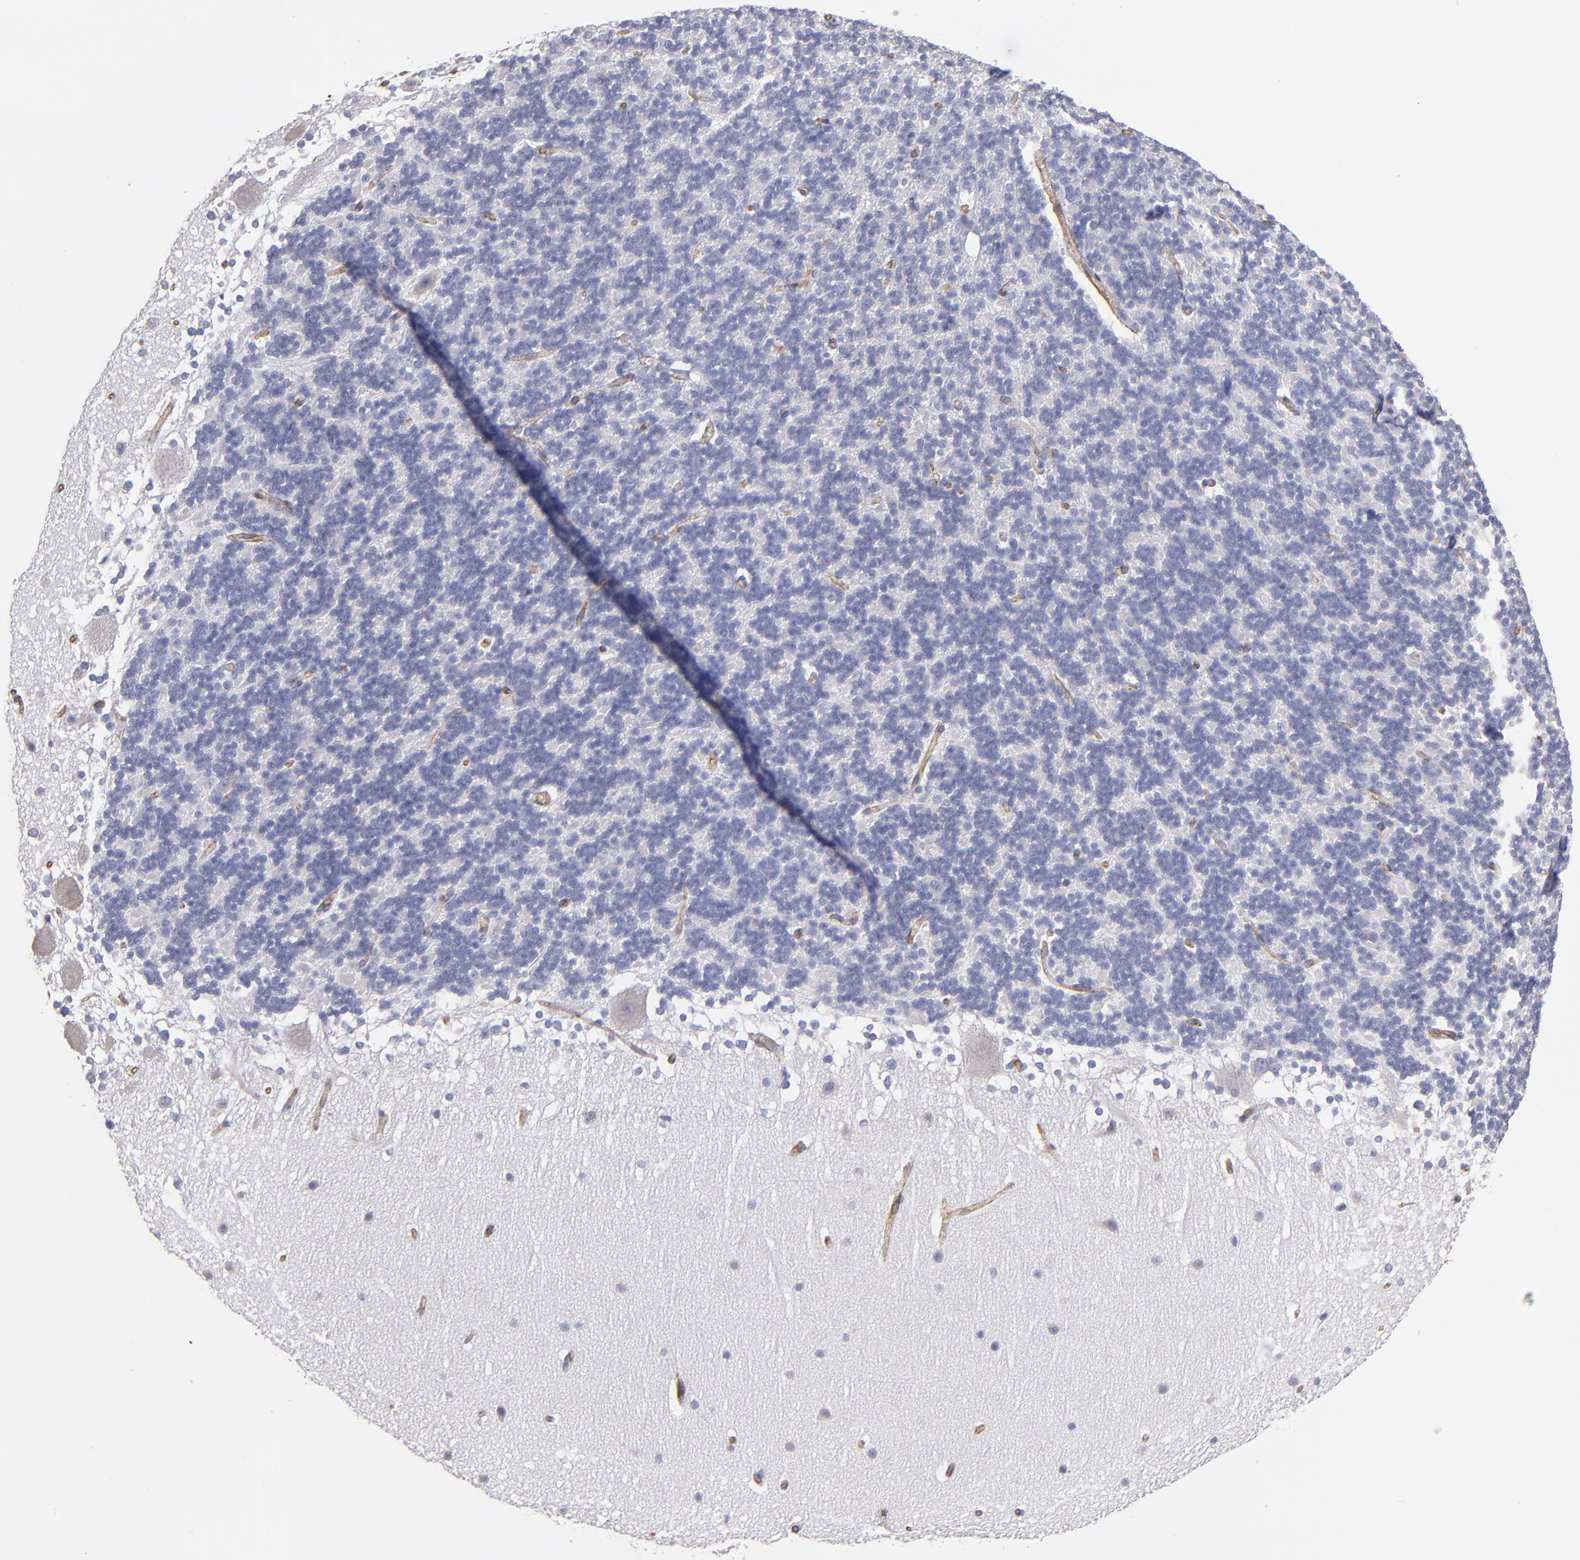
{"staining": {"intensity": "negative", "quantity": "none", "location": "none"}, "tissue": "cerebellum", "cell_type": "Cells in granular layer", "image_type": "normal", "snomed": [{"axis": "morphology", "description": "Normal tissue, NOS"}, {"axis": "topography", "description": "Cerebellum"}], "caption": "A high-resolution image shows immunohistochemistry staining of unremarkable cerebellum, which exhibits no significant positivity in cells in granular layer.", "gene": "ABCC1", "patient": {"sex": "female", "age": 19}}